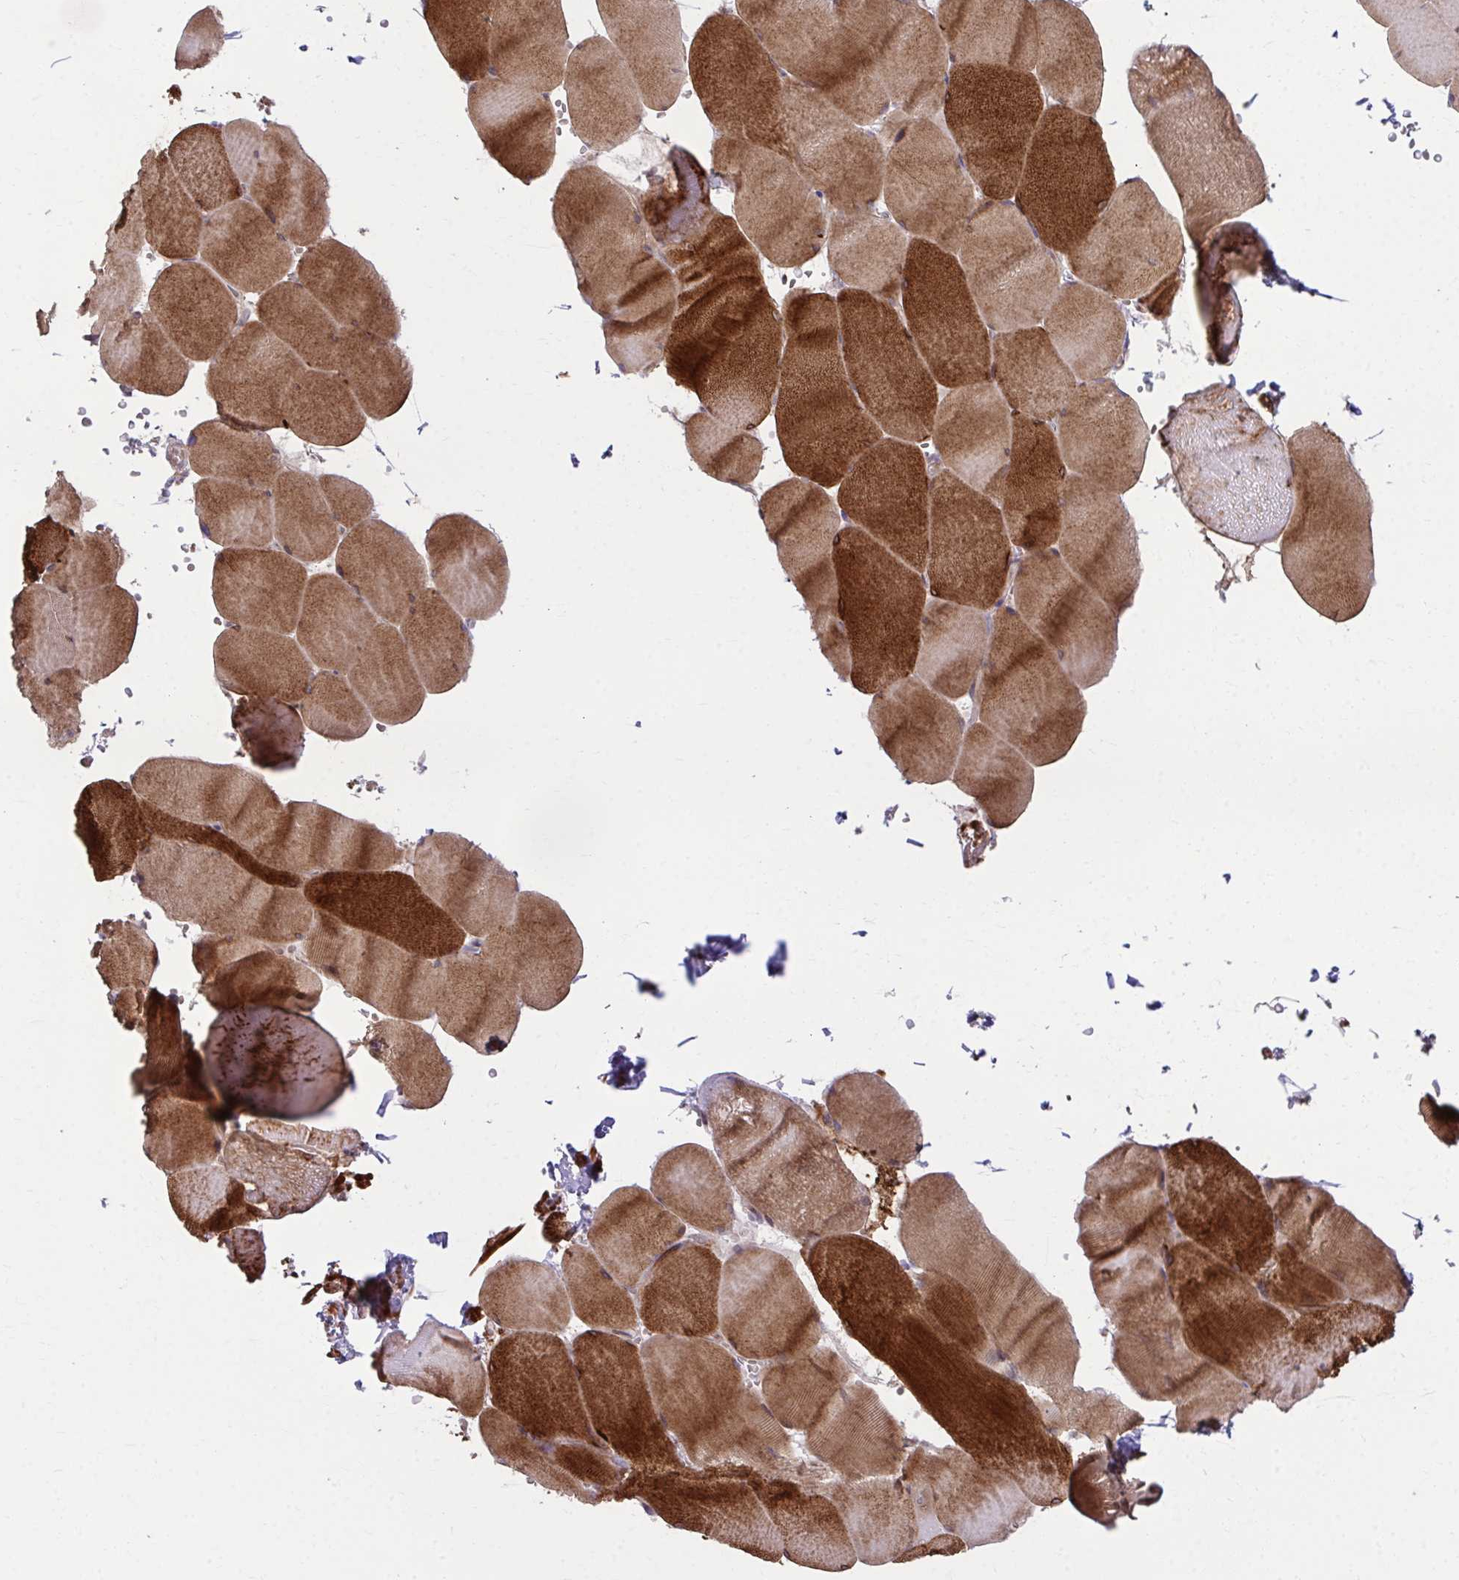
{"staining": {"intensity": "strong", "quantity": ">75%", "location": "cytoplasmic/membranous"}, "tissue": "skeletal muscle", "cell_type": "Myocytes", "image_type": "normal", "snomed": [{"axis": "morphology", "description": "Normal tissue, NOS"}, {"axis": "topography", "description": "Skeletal muscle"}, {"axis": "topography", "description": "Head-Neck"}], "caption": "This histopathology image displays immunohistochemistry (IHC) staining of unremarkable human skeletal muscle, with high strong cytoplasmic/membranous positivity in about >75% of myocytes.", "gene": "C16orf54", "patient": {"sex": "male", "age": 66}}